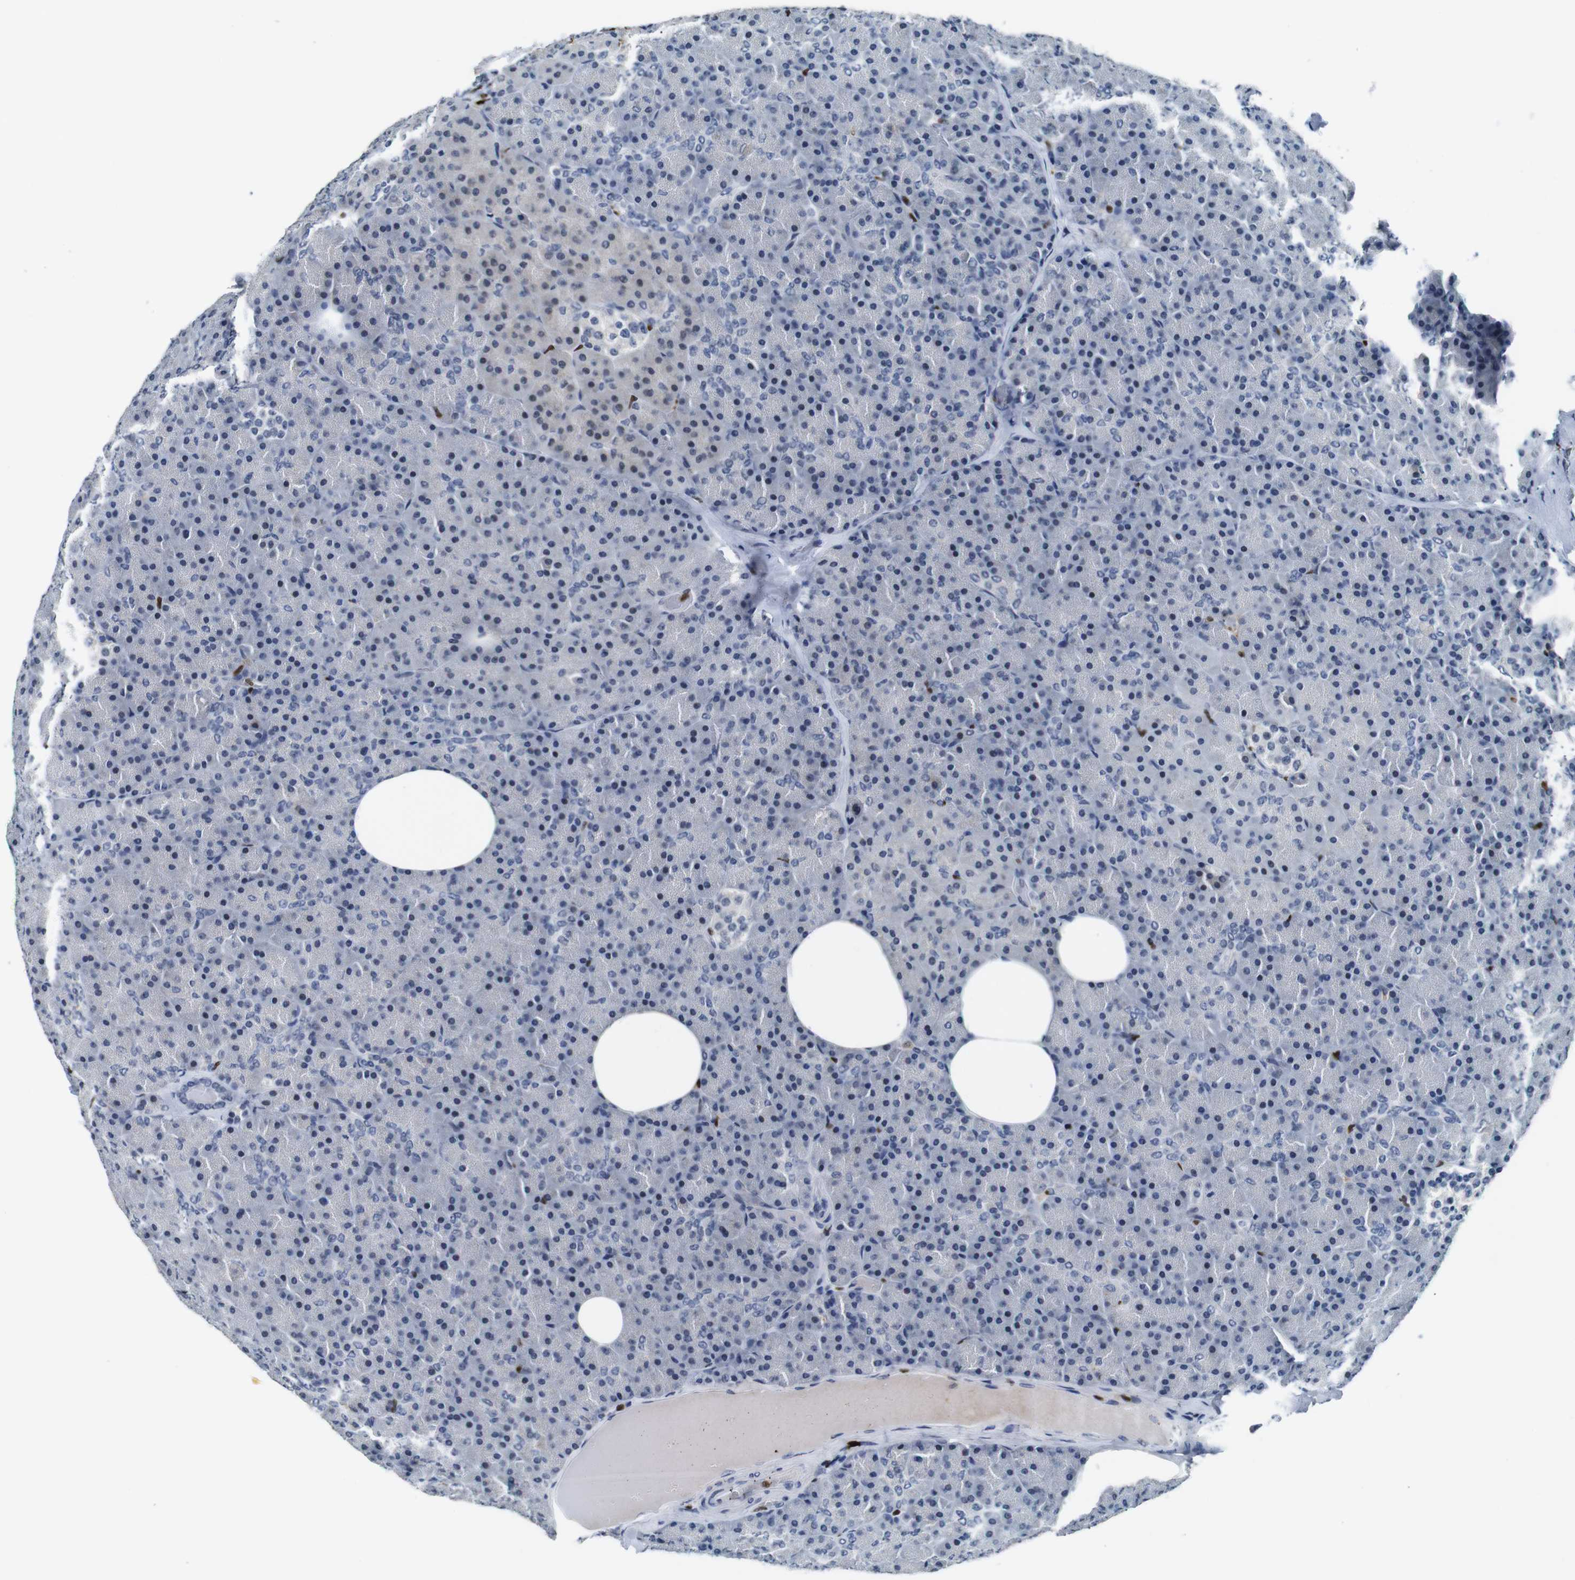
{"staining": {"intensity": "negative", "quantity": "none", "location": "none"}, "tissue": "pancreas", "cell_type": "Exocrine glandular cells", "image_type": "normal", "snomed": [{"axis": "morphology", "description": "Normal tissue, NOS"}, {"axis": "topography", "description": "Pancreas"}], "caption": "Exocrine glandular cells show no significant staining in unremarkable pancreas.", "gene": "IRF8", "patient": {"sex": "female", "age": 35}}